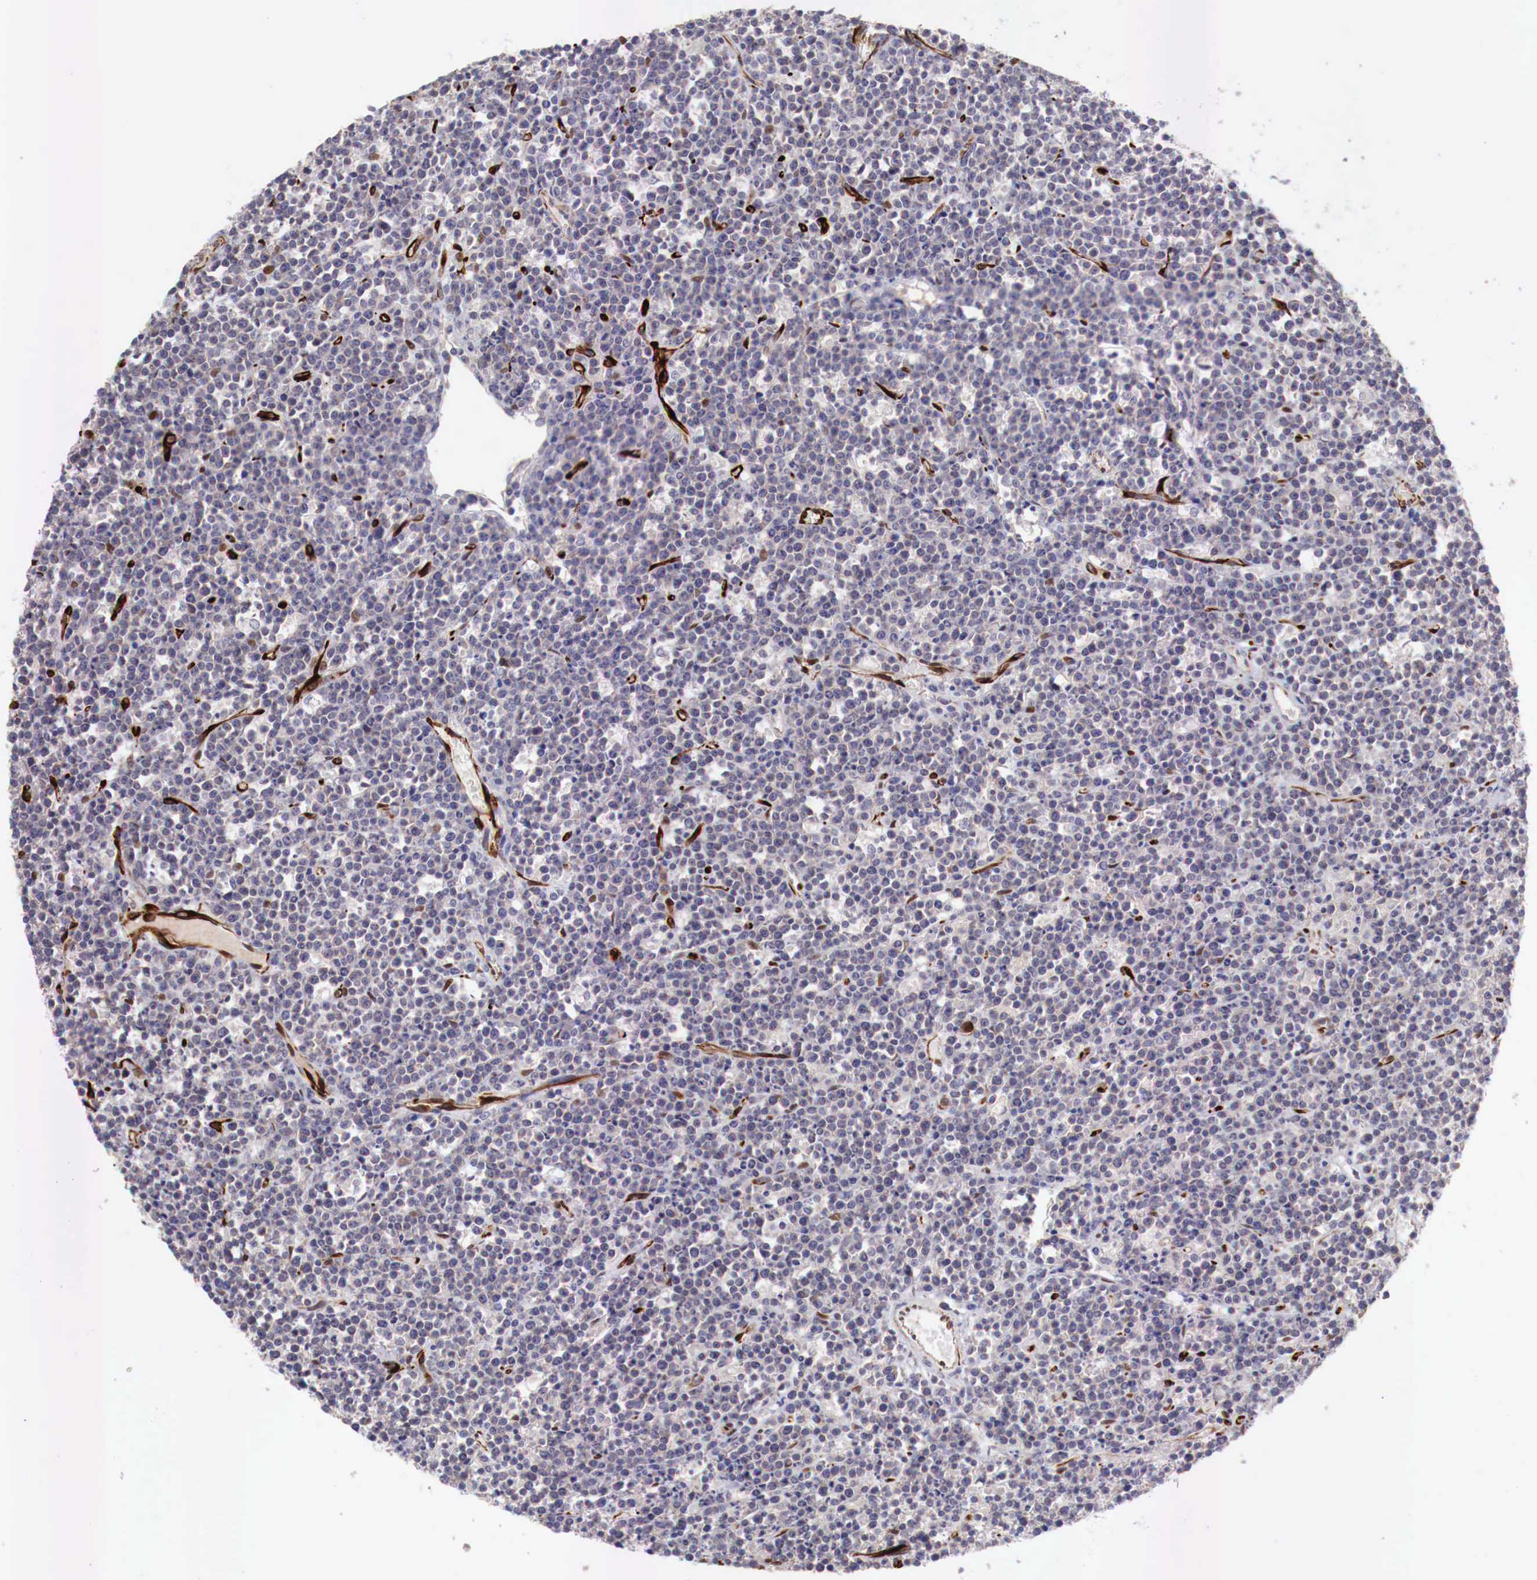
{"staining": {"intensity": "negative", "quantity": "none", "location": "none"}, "tissue": "lymphoma", "cell_type": "Tumor cells", "image_type": "cancer", "snomed": [{"axis": "morphology", "description": "Malignant lymphoma, non-Hodgkin's type, High grade"}, {"axis": "topography", "description": "Ovary"}], "caption": "This is an IHC photomicrograph of lymphoma. There is no staining in tumor cells.", "gene": "WT1", "patient": {"sex": "female", "age": 56}}